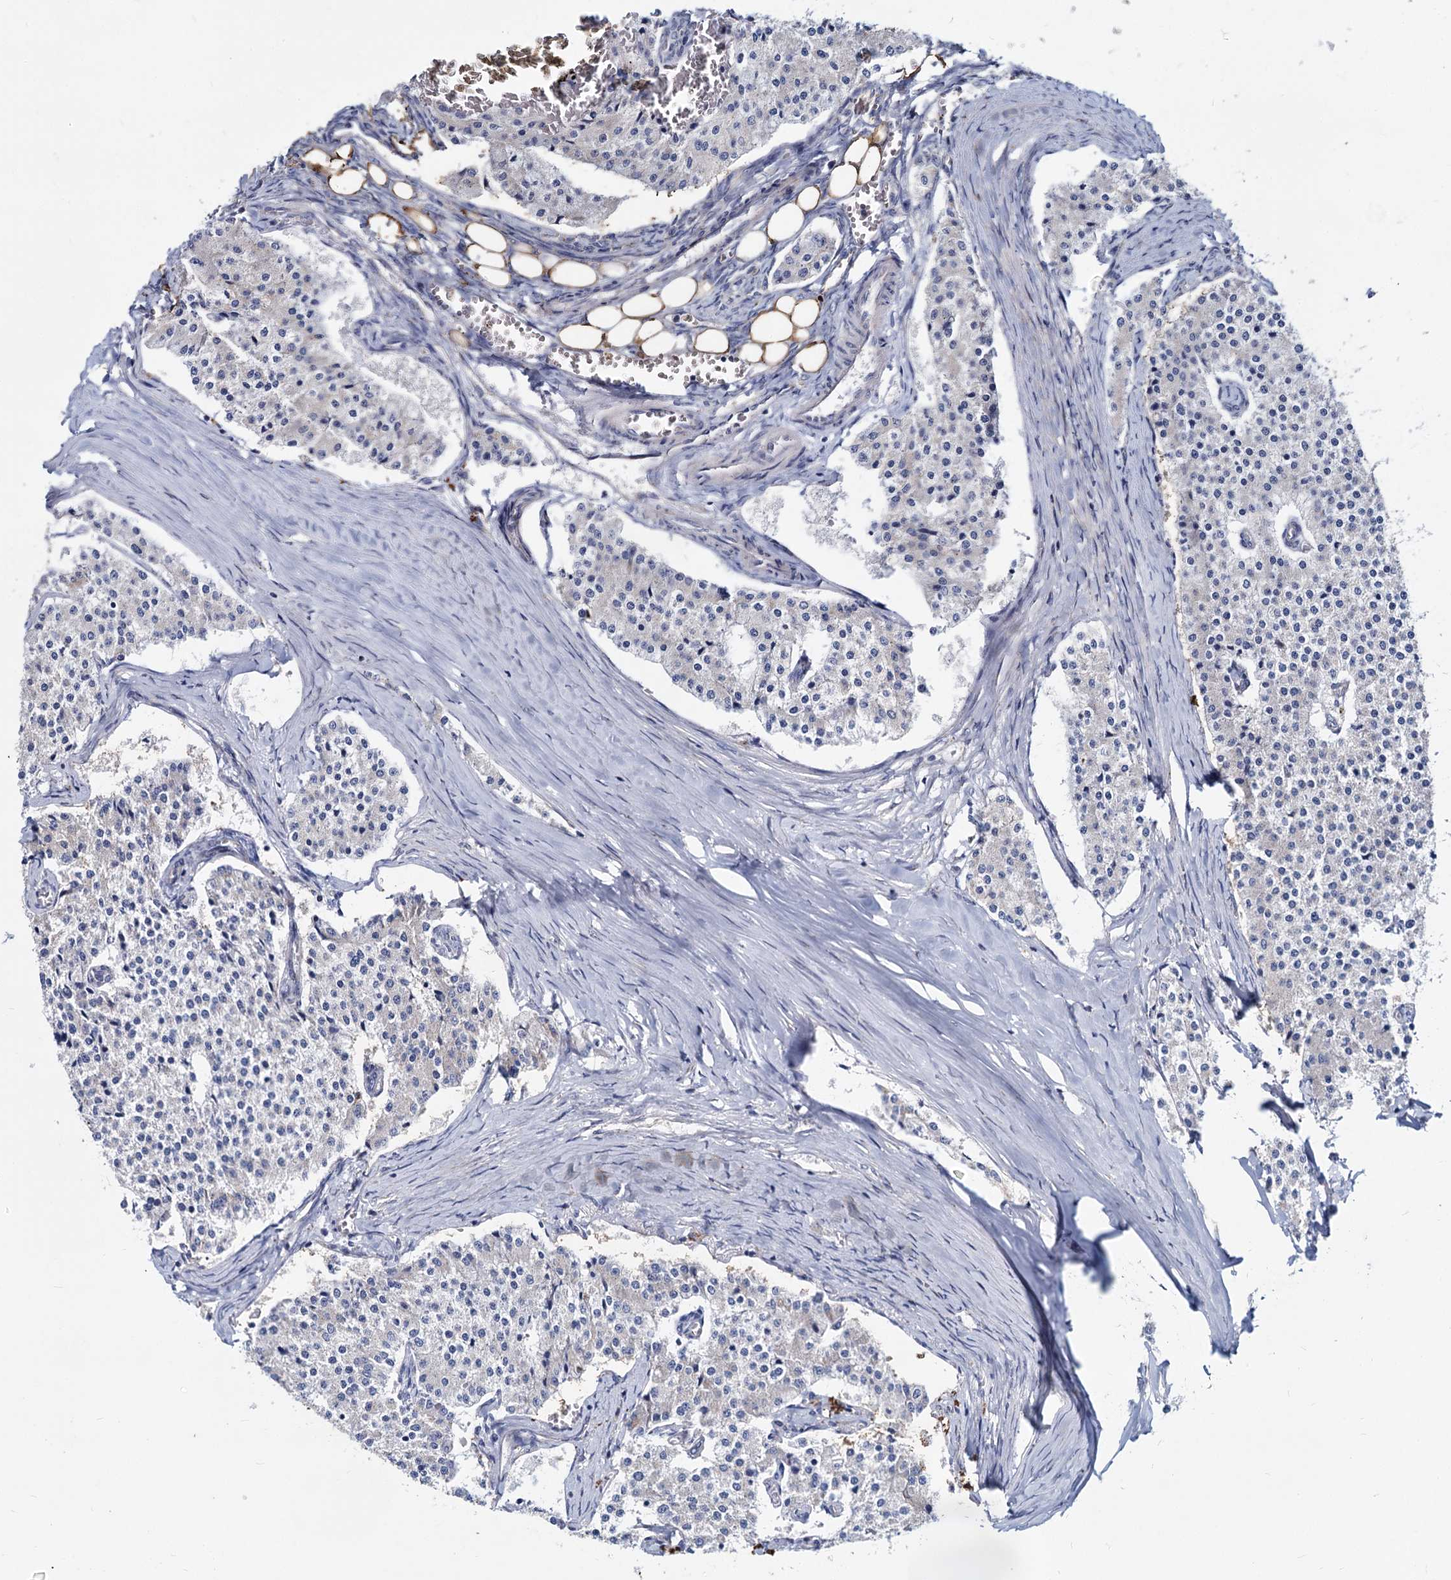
{"staining": {"intensity": "negative", "quantity": "none", "location": "none"}, "tissue": "carcinoid", "cell_type": "Tumor cells", "image_type": "cancer", "snomed": [{"axis": "morphology", "description": "Carcinoid, malignant, NOS"}, {"axis": "topography", "description": "Colon"}], "caption": "The micrograph reveals no significant expression in tumor cells of malignant carcinoid.", "gene": "AGBL4", "patient": {"sex": "female", "age": 52}}